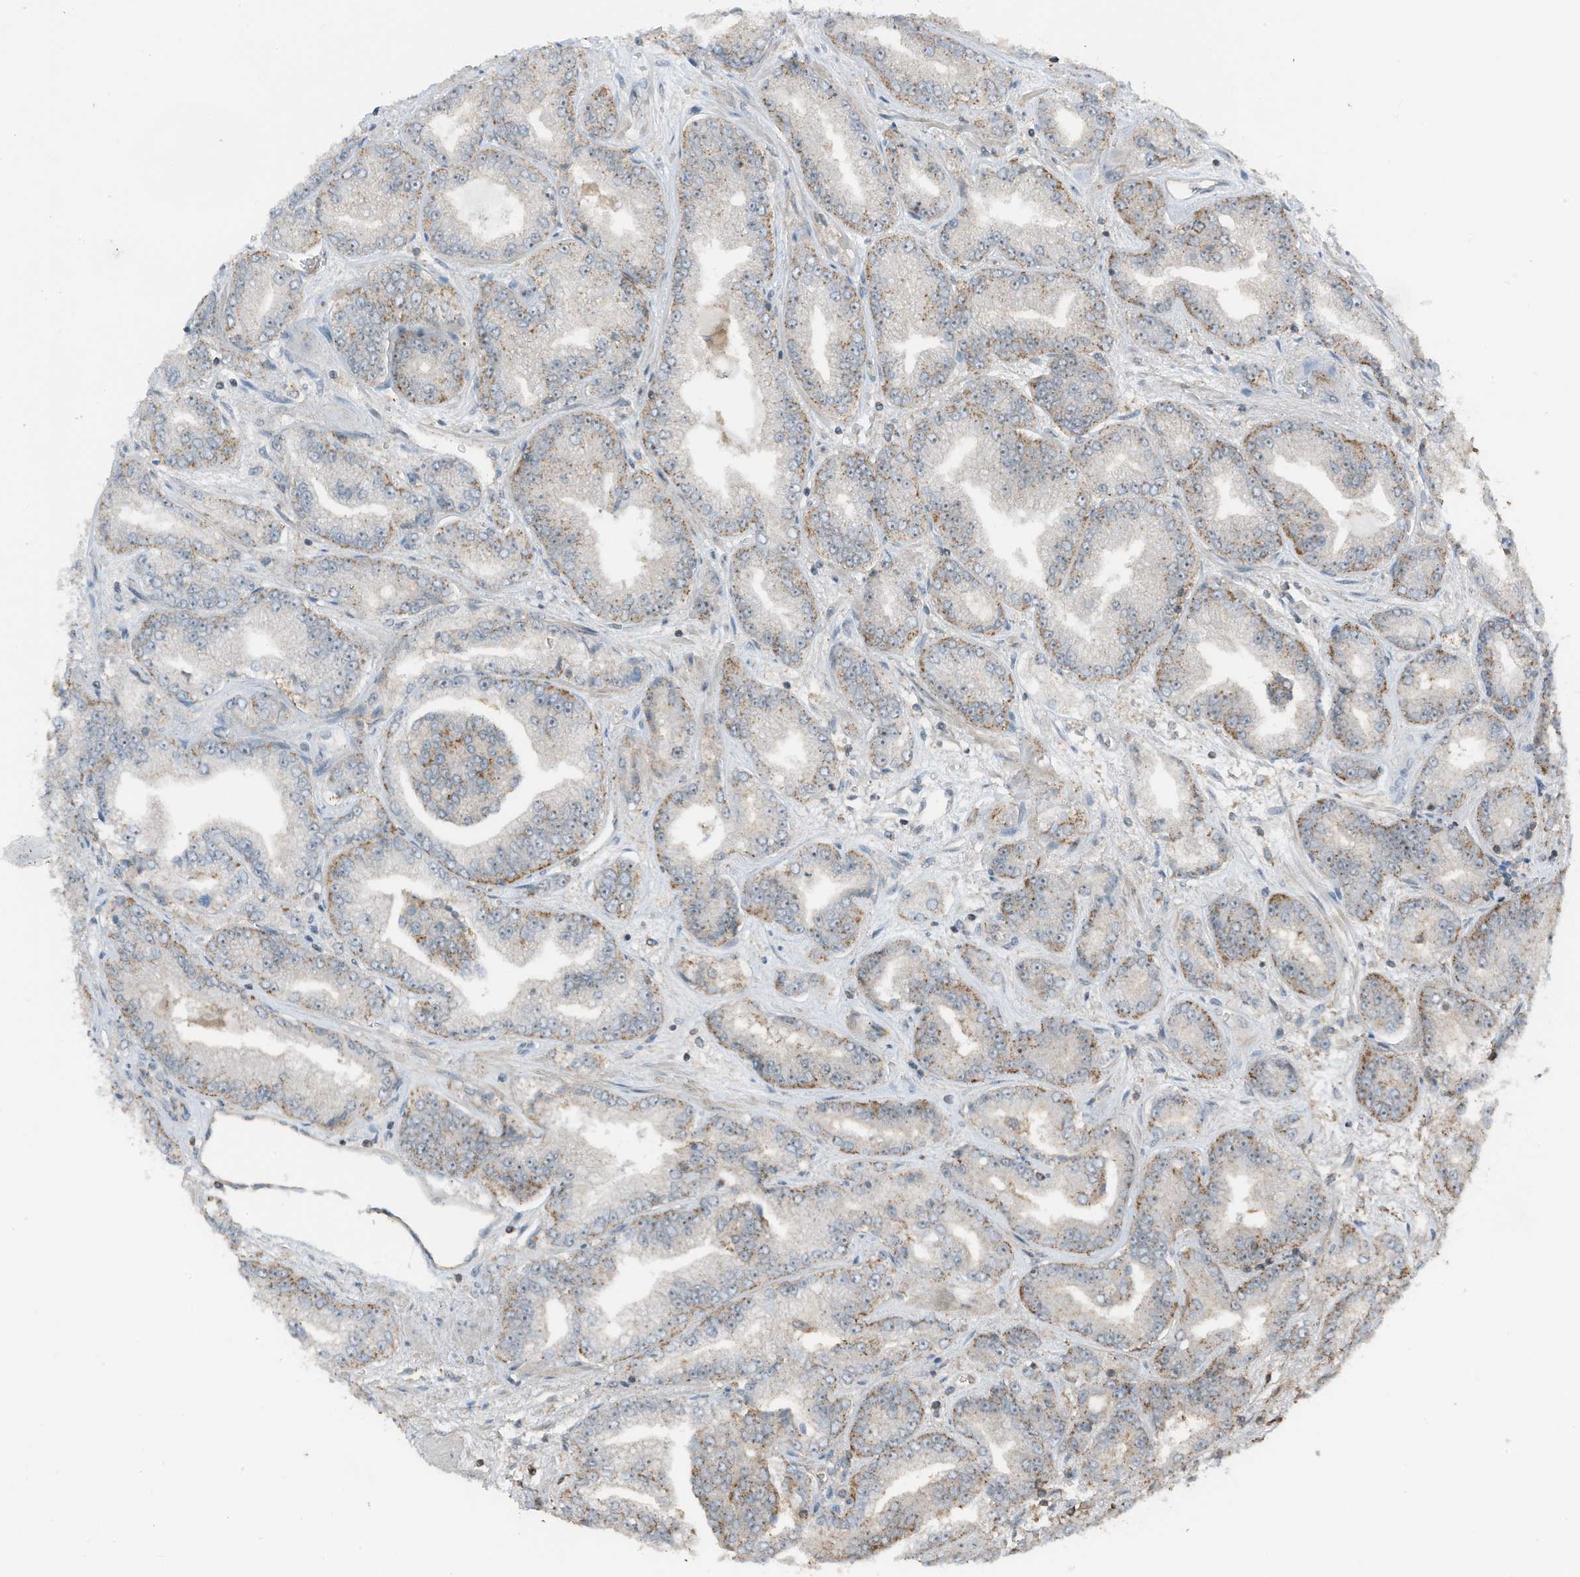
{"staining": {"intensity": "moderate", "quantity": "<25%", "location": "cytoplasmic/membranous"}, "tissue": "prostate cancer", "cell_type": "Tumor cells", "image_type": "cancer", "snomed": [{"axis": "morphology", "description": "Adenocarcinoma, High grade"}, {"axis": "topography", "description": "Prostate"}], "caption": "An image showing moderate cytoplasmic/membranous expression in about <25% of tumor cells in prostate adenocarcinoma (high-grade), as visualized by brown immunohistochemical staining.", "gene": "UTP3", "patient": {"sex": "male", "age": 71}}